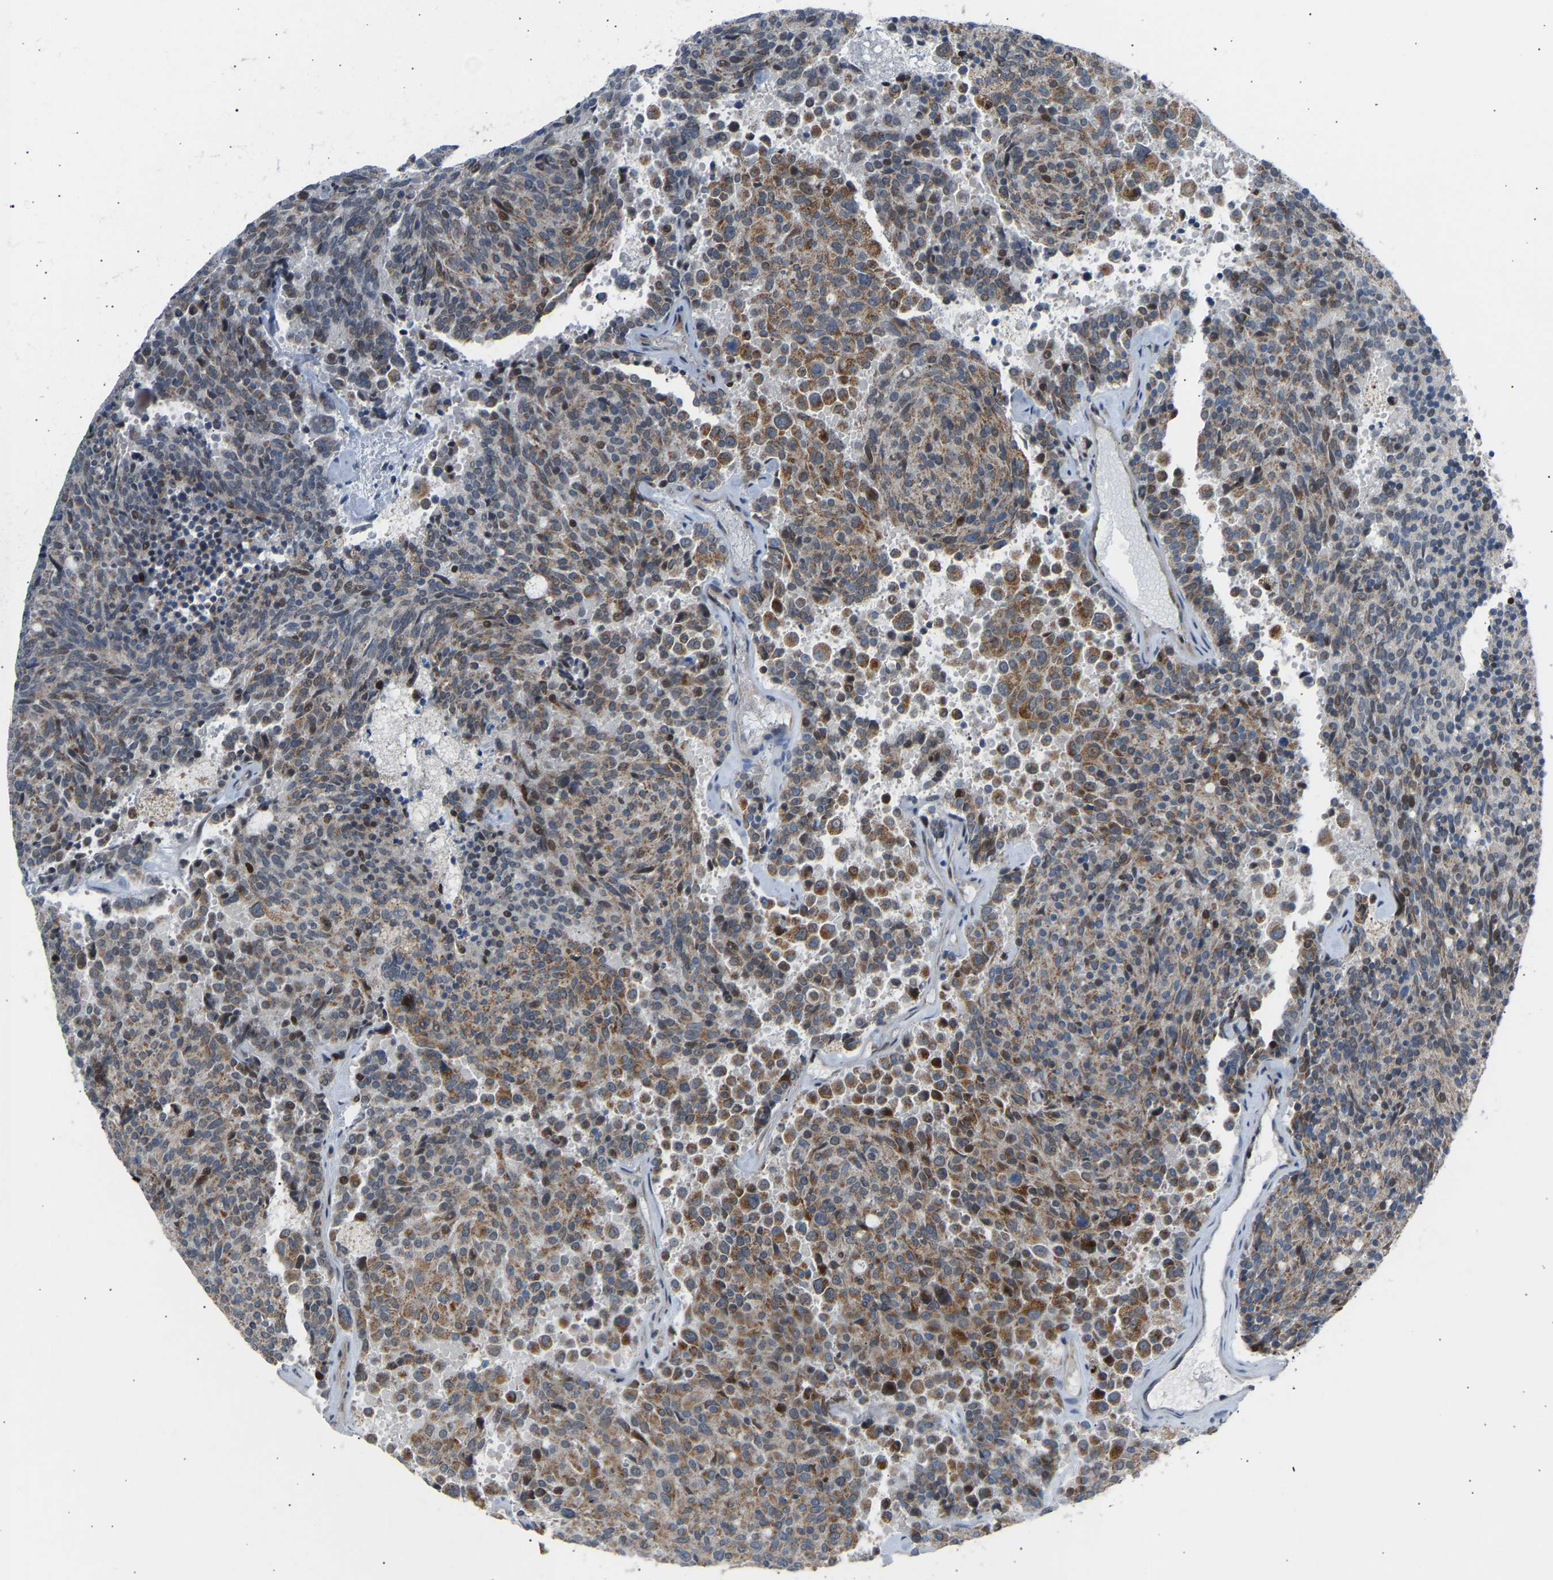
{"staining": {"intensity": "moderate", "quantity": ">75%", "location": "cytoplasmic/membranous"}, "tissue": "carcinoid", "cell_type": "Tumor cells", "image_type": "cancer", "snomed": [{"axis": "morphology", "description": "Carcinoid, malignant, NOS"}, {"axis": "topography", "description": "Pancreas"}], "caption": "A brown stain labels moderate cytoplasmic/membranous positivity of a protein in carcinoid tumor cells.", "gene": "VPS41", "patient": {"sex": "female", "age": 54}}